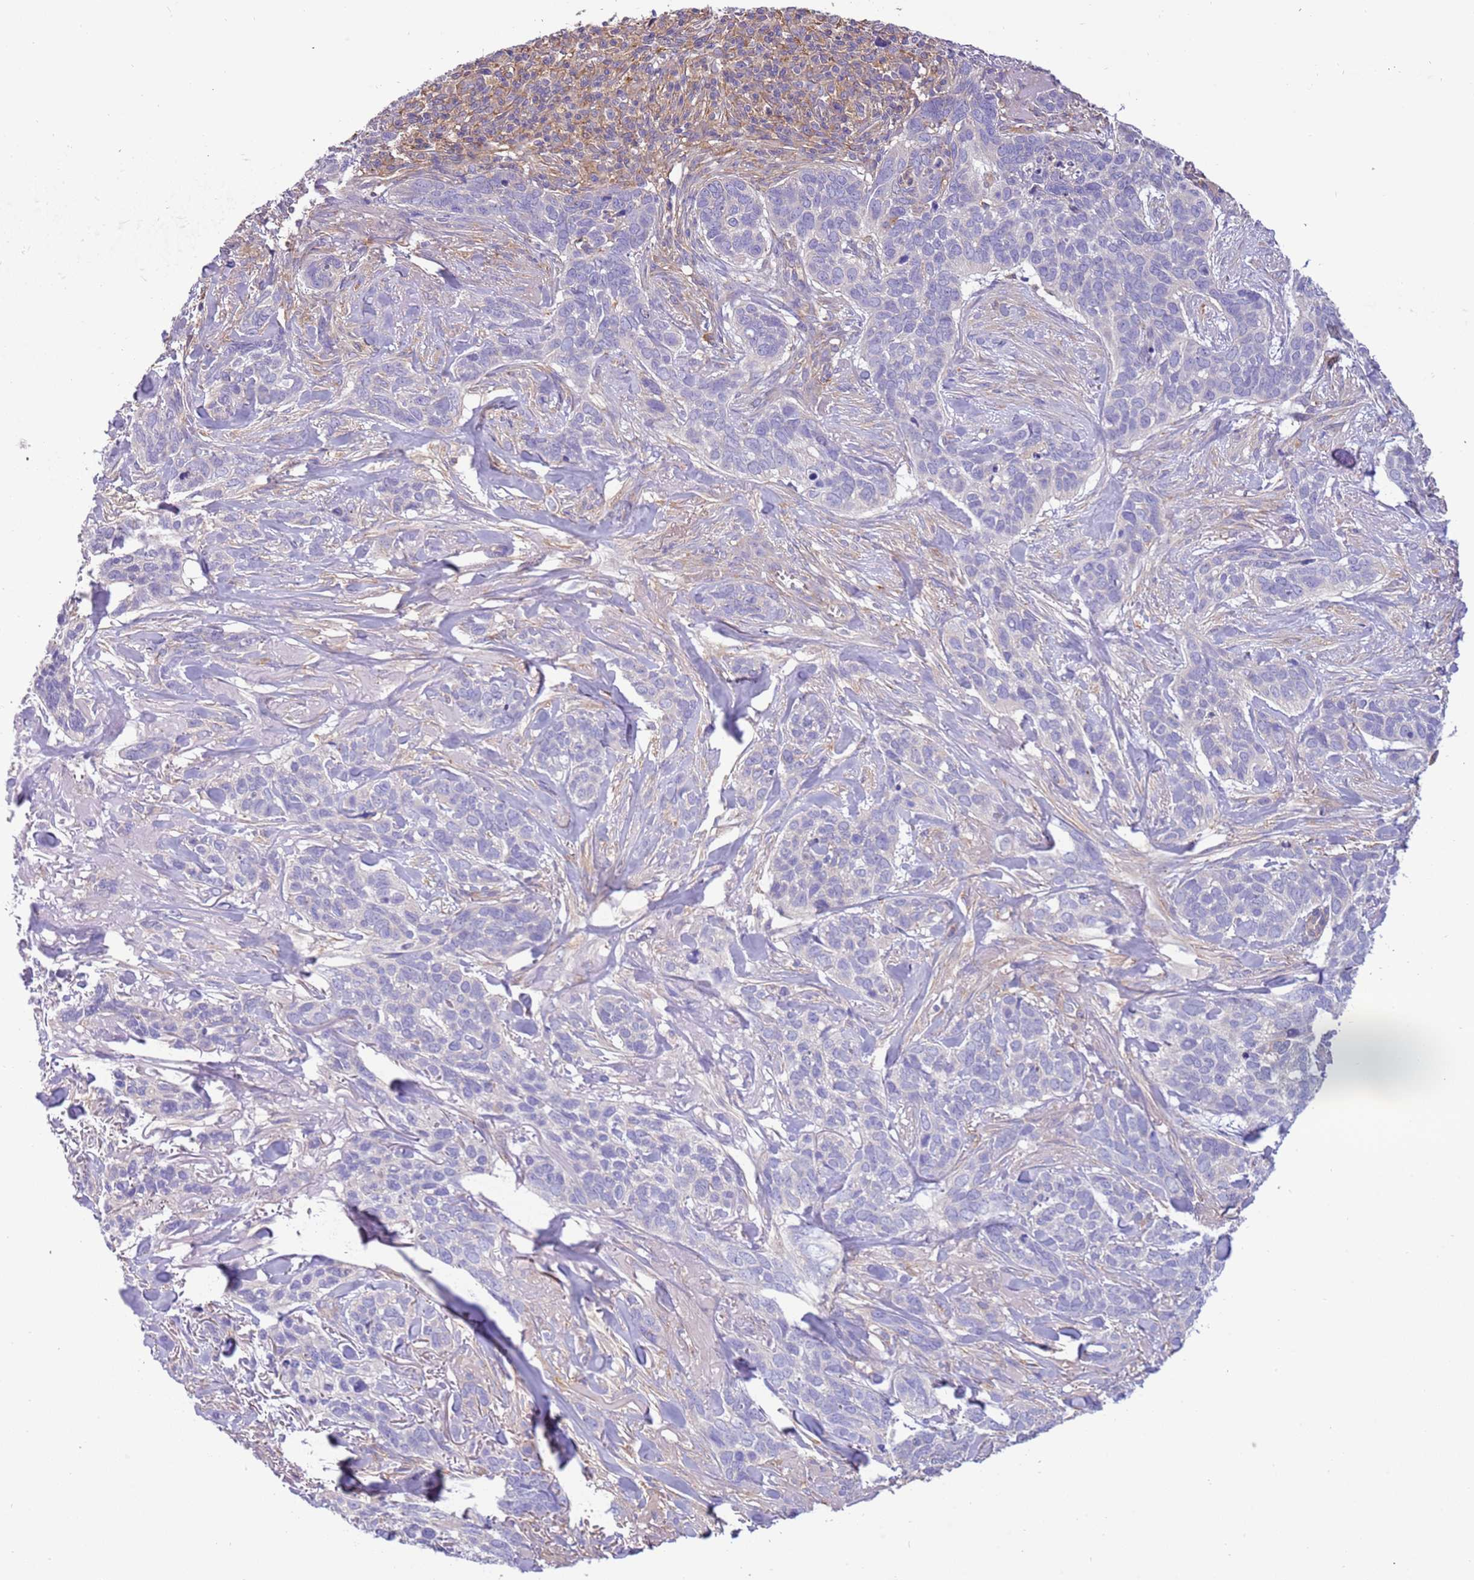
{"staining": {"intensity": "negative", "quantity": "none", "location": "none"}, "tissue": "skin cancer", "cell_type": "Tumor cells", "image_type": "cancer", "snomed": [{"axis": "morphology", "description": "Basal cell carcinoma"}, {"axis": "topography", "description": "Skin"}], "caption": "IHC histopathology image of neoplastic tissue: basal cell carcinoma (skin) stained with DAB (3,3'-diaminobenzidine) reveals no significant protein staining in tumor cells.", "gene": "NAALADL1", "patient": {"sex": "male", "age": 86}}